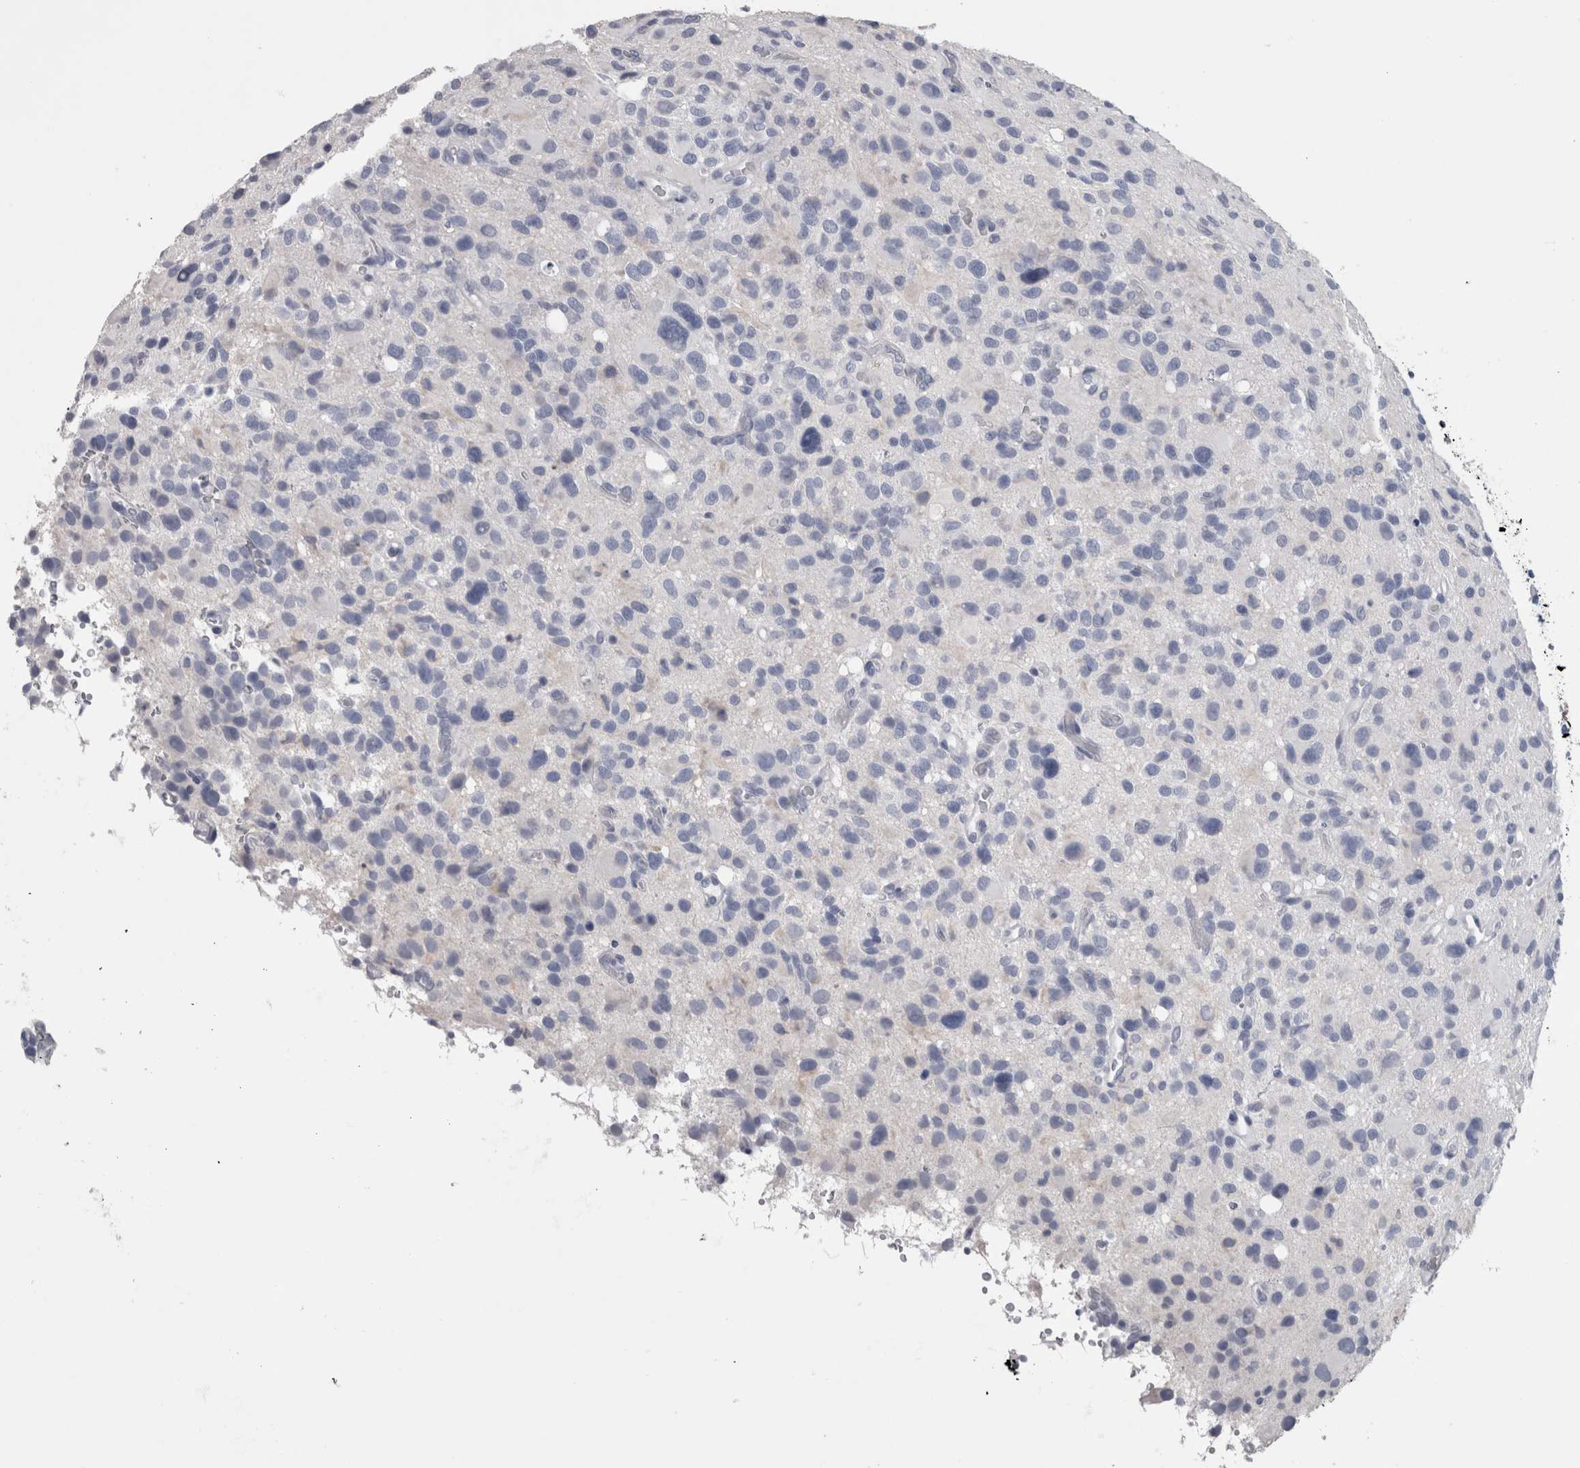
{"staining": {"intensity": "negative", "quantity": "none", "location": "none"}, "tissue": "glioma", "cell_type": "Tumor cells", "image_type": "cancer", "snomed": [{"axis": "morphology", "description": "Glioma, malignant, High grade"}, {"axis": "topography", "description": "Brain"}], "caption": "Immunohistochemistry (IHC) of human malignant glioma (high-grade) displays no expression in tumor cells. (IHC, brightfield microscopy, high magnification).", "gene": "CA8", "patient": {"sex": "male", "age": 48}}